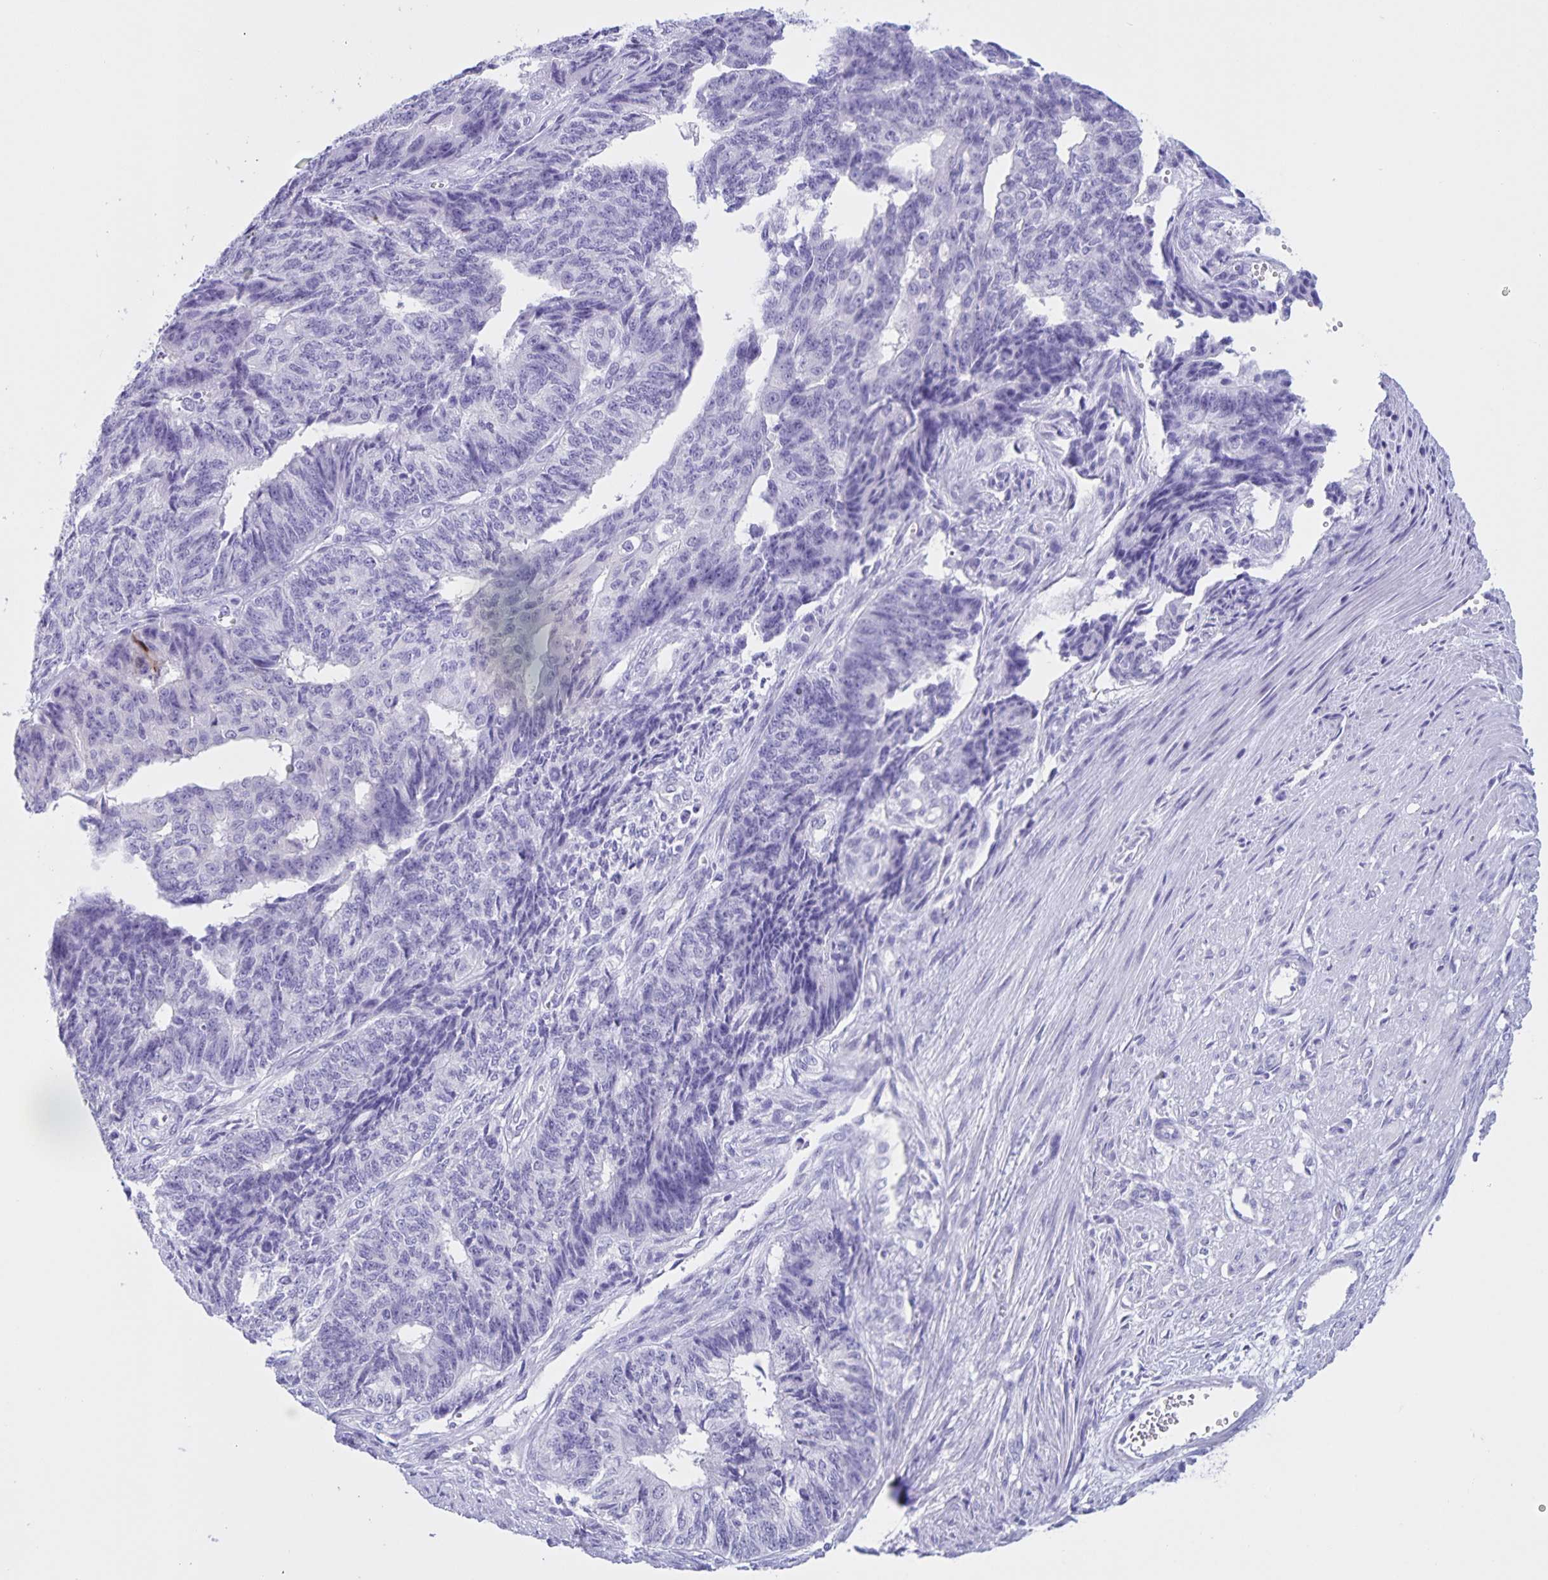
{"staining": {"intensity": "negative", "quantity": "none", "location": "none"}, "tissue": "endometrial cancer", "cell_type": "Tumor cells", "image_type": "cancer", "snomed": [{"axis": "morphology", "description": "Adenocarcinoma, NOS"}, {"axis": "topography", "description": "Endometrium"}], "caption": "DAB immunohistochemical staining of endometrial adenocarcinoma exhibits no significant staining in tumor cells. (DAB IHC with hematoxylin counter stain).", "gene": "TGIF2LX", "patient": {"sex": "female", "age": 32}}